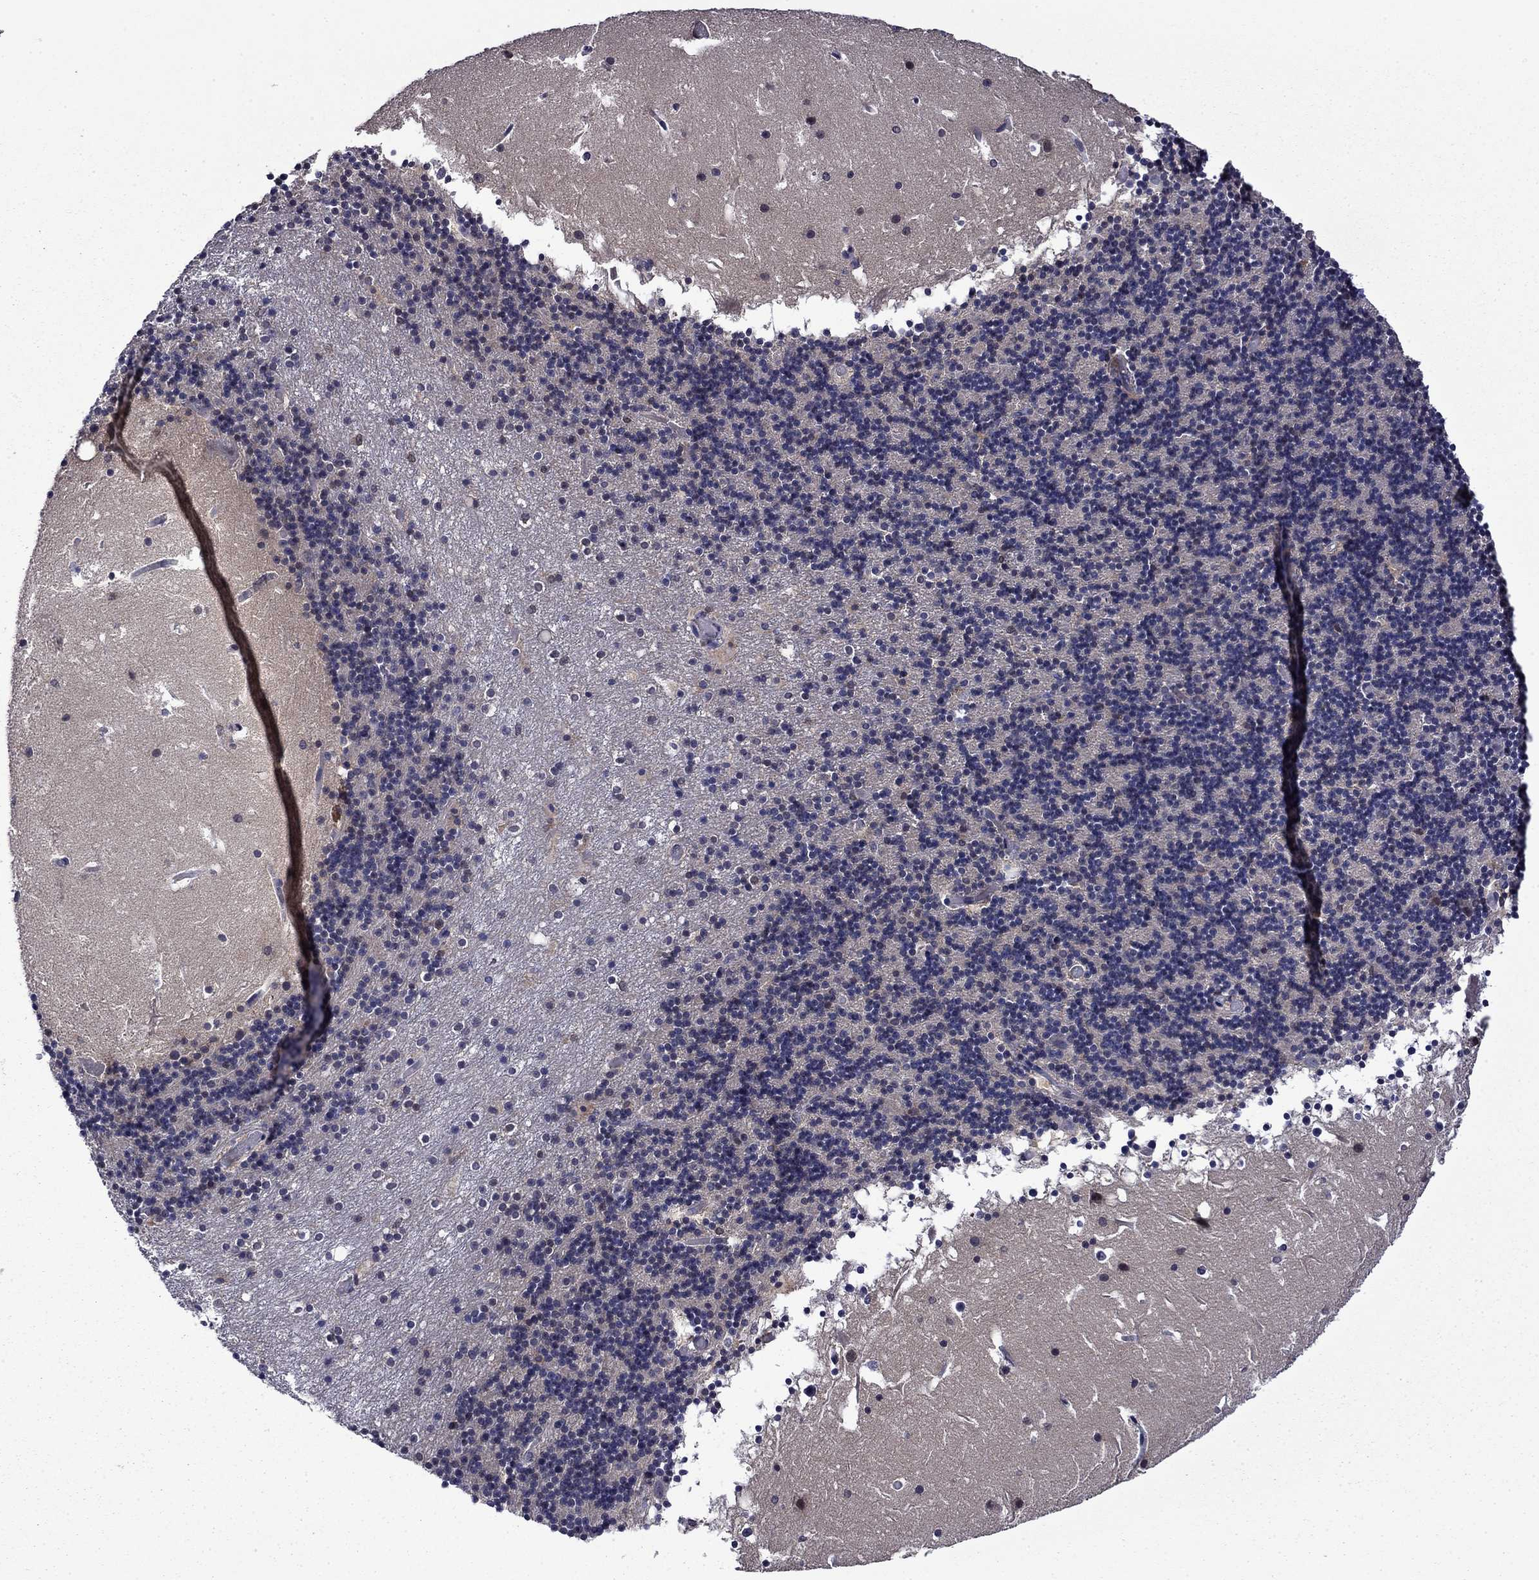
{"staining": {"intensity": "negative", "quantity": "none", "location": "none"}, "tissue": "cerebellum", "cell_type": "Cells in granular layer", "image_type": "normal", "snomed": [{"axis": "morphology", "description": "Normal tissue, NOS"}, {"axis": "topography", "description": "Cerebellum"}], "caption": "Immunohistochemistry histopathology image of unremarkable cerebellum: cerebellum stained with DAB shows no significant protein staining in cells in granular layer. The staining is performed using DAB (3,3'-diaminobenzidine) brown chromogen with nuclei counter-stained in using hematoxylin.", "gene": "TPMT", "patient": {"sex": "male", "age": 37}}